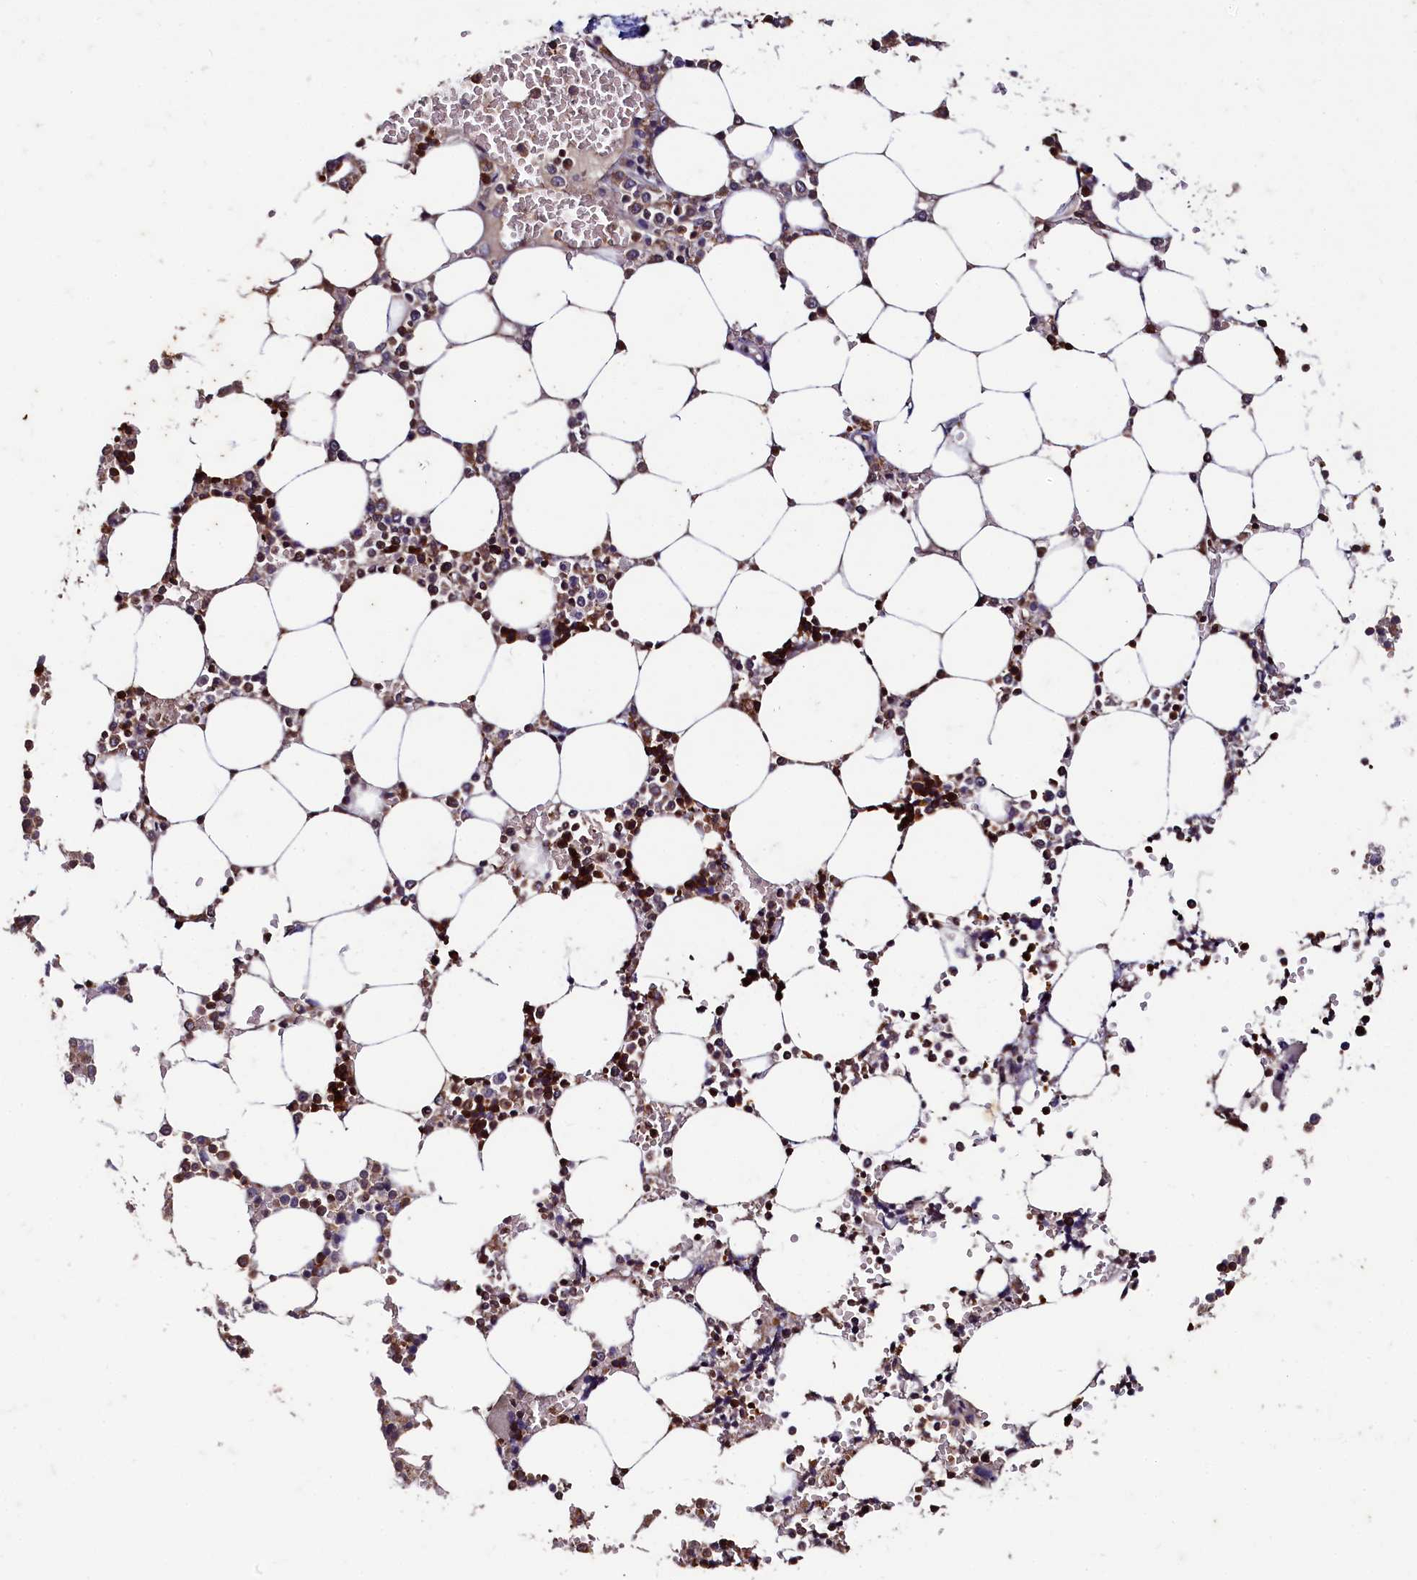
{"staining": {"intensity": "strong", "quantity": "25%-75%", "location": "cytoplasmic/membranous,nuclear"}, "tissue": "bone marrow", "cell_type": "Hematopoietic cells", "image_type": "normal", "snomed": [{"axis": "morphology", "description": "Normal tissue, NOS"}, {"axis": "topography", "description": "Bone marrow"}], "caption": "Unremarkable bone marrow shows strong cytoplasmic/membranous,nuclear staining in approximately 25%-75% of hematopoietic cells The protein of interest is shown in brown color, while the nuclei are stained blue..", "gene": "CSTPP1", "patient": {"sex": "male", "age": 64}}